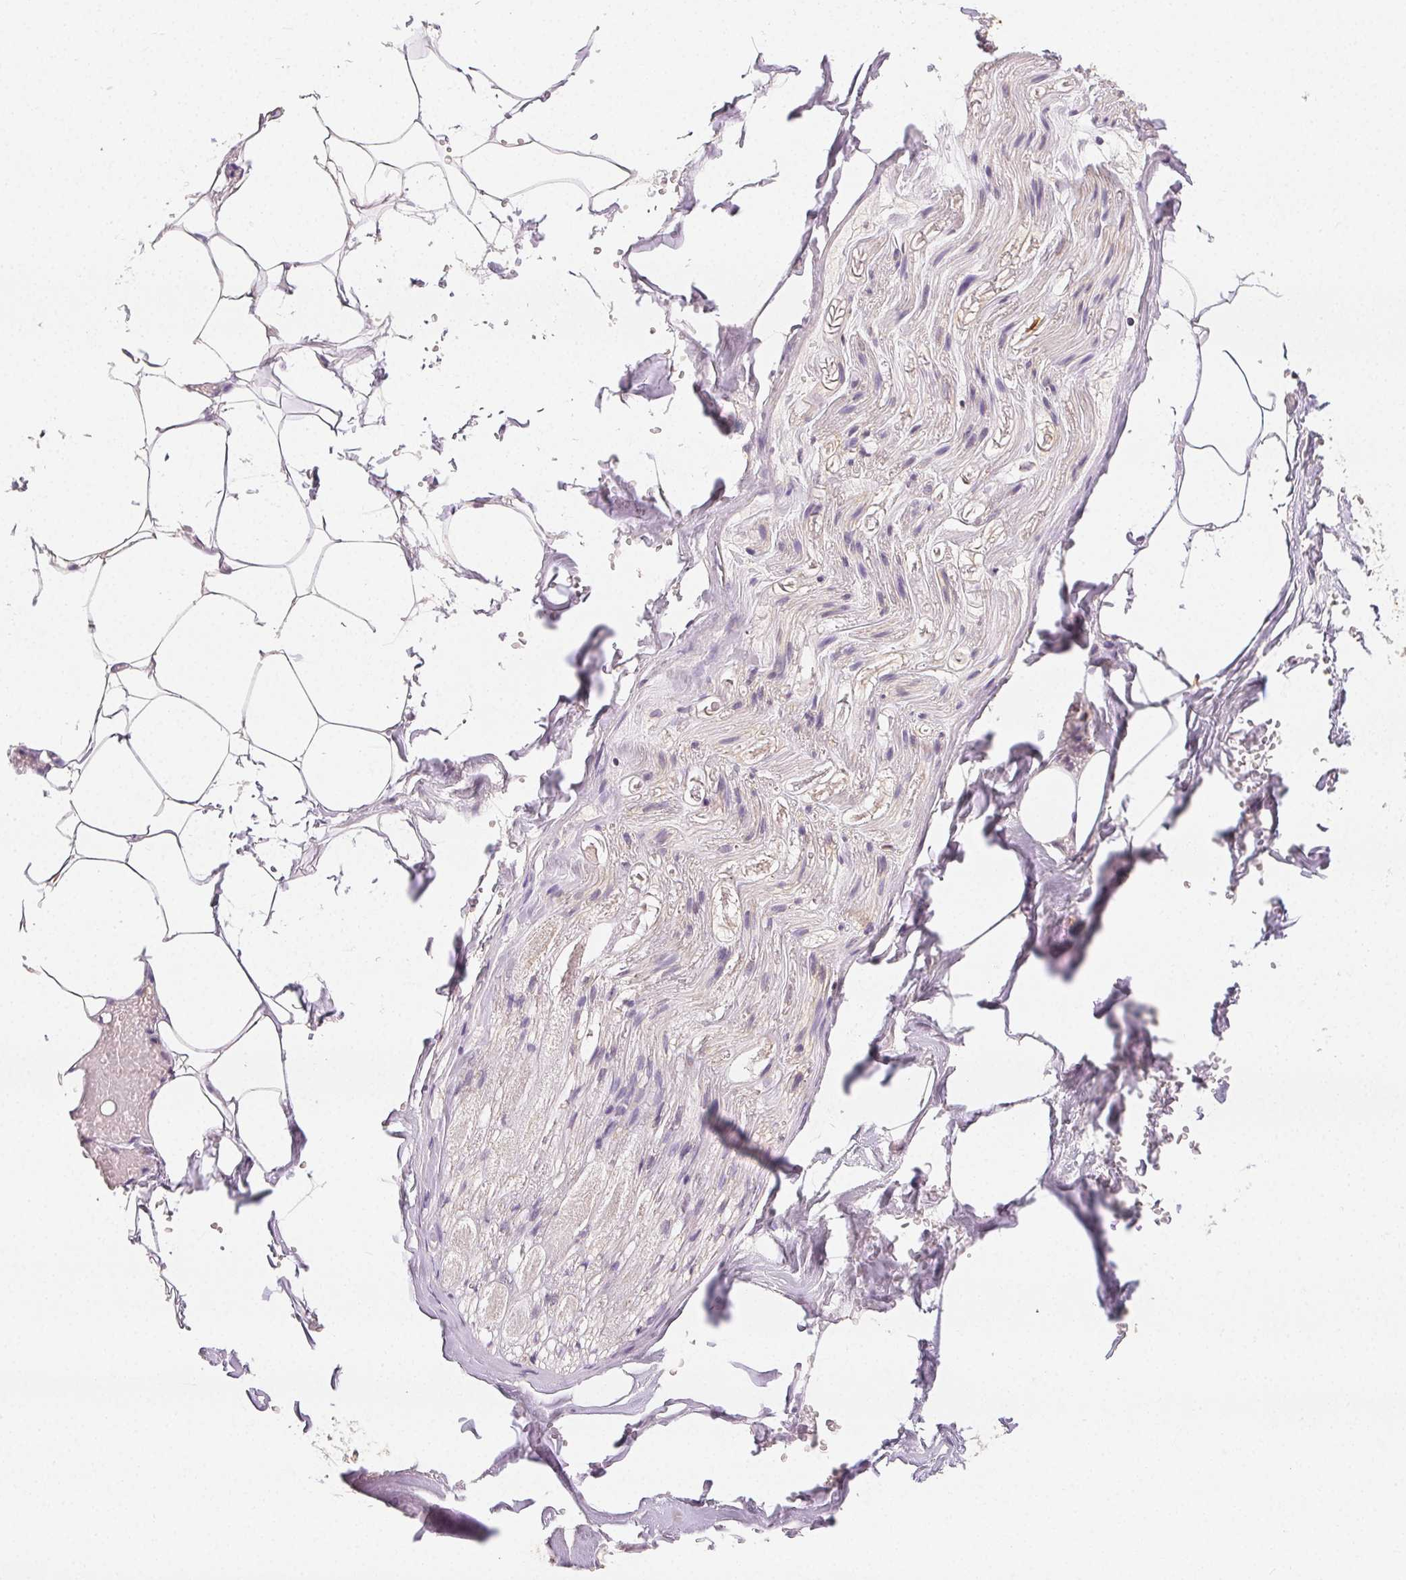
{"staining": {"intensity": "negative", "quantity": "none", "location": "none"}, "tissue": "adipose tissue", "cell_type": "Adipocytes", "image_type": "normal", "snomed": [{"axis": "morphology", "description": "Normal tissue, NOS"}, {"axis": "topography", "description": "Prostate"}, {"axis": "topography", "description": "Peripheral nerve tissue"}], "caption": "Protein analysis of benign adipose tissue exhibits no significant staining in adipocytes.", "gene": "SEZ6L2", "patient": {"sex": "male", "age": 55}}